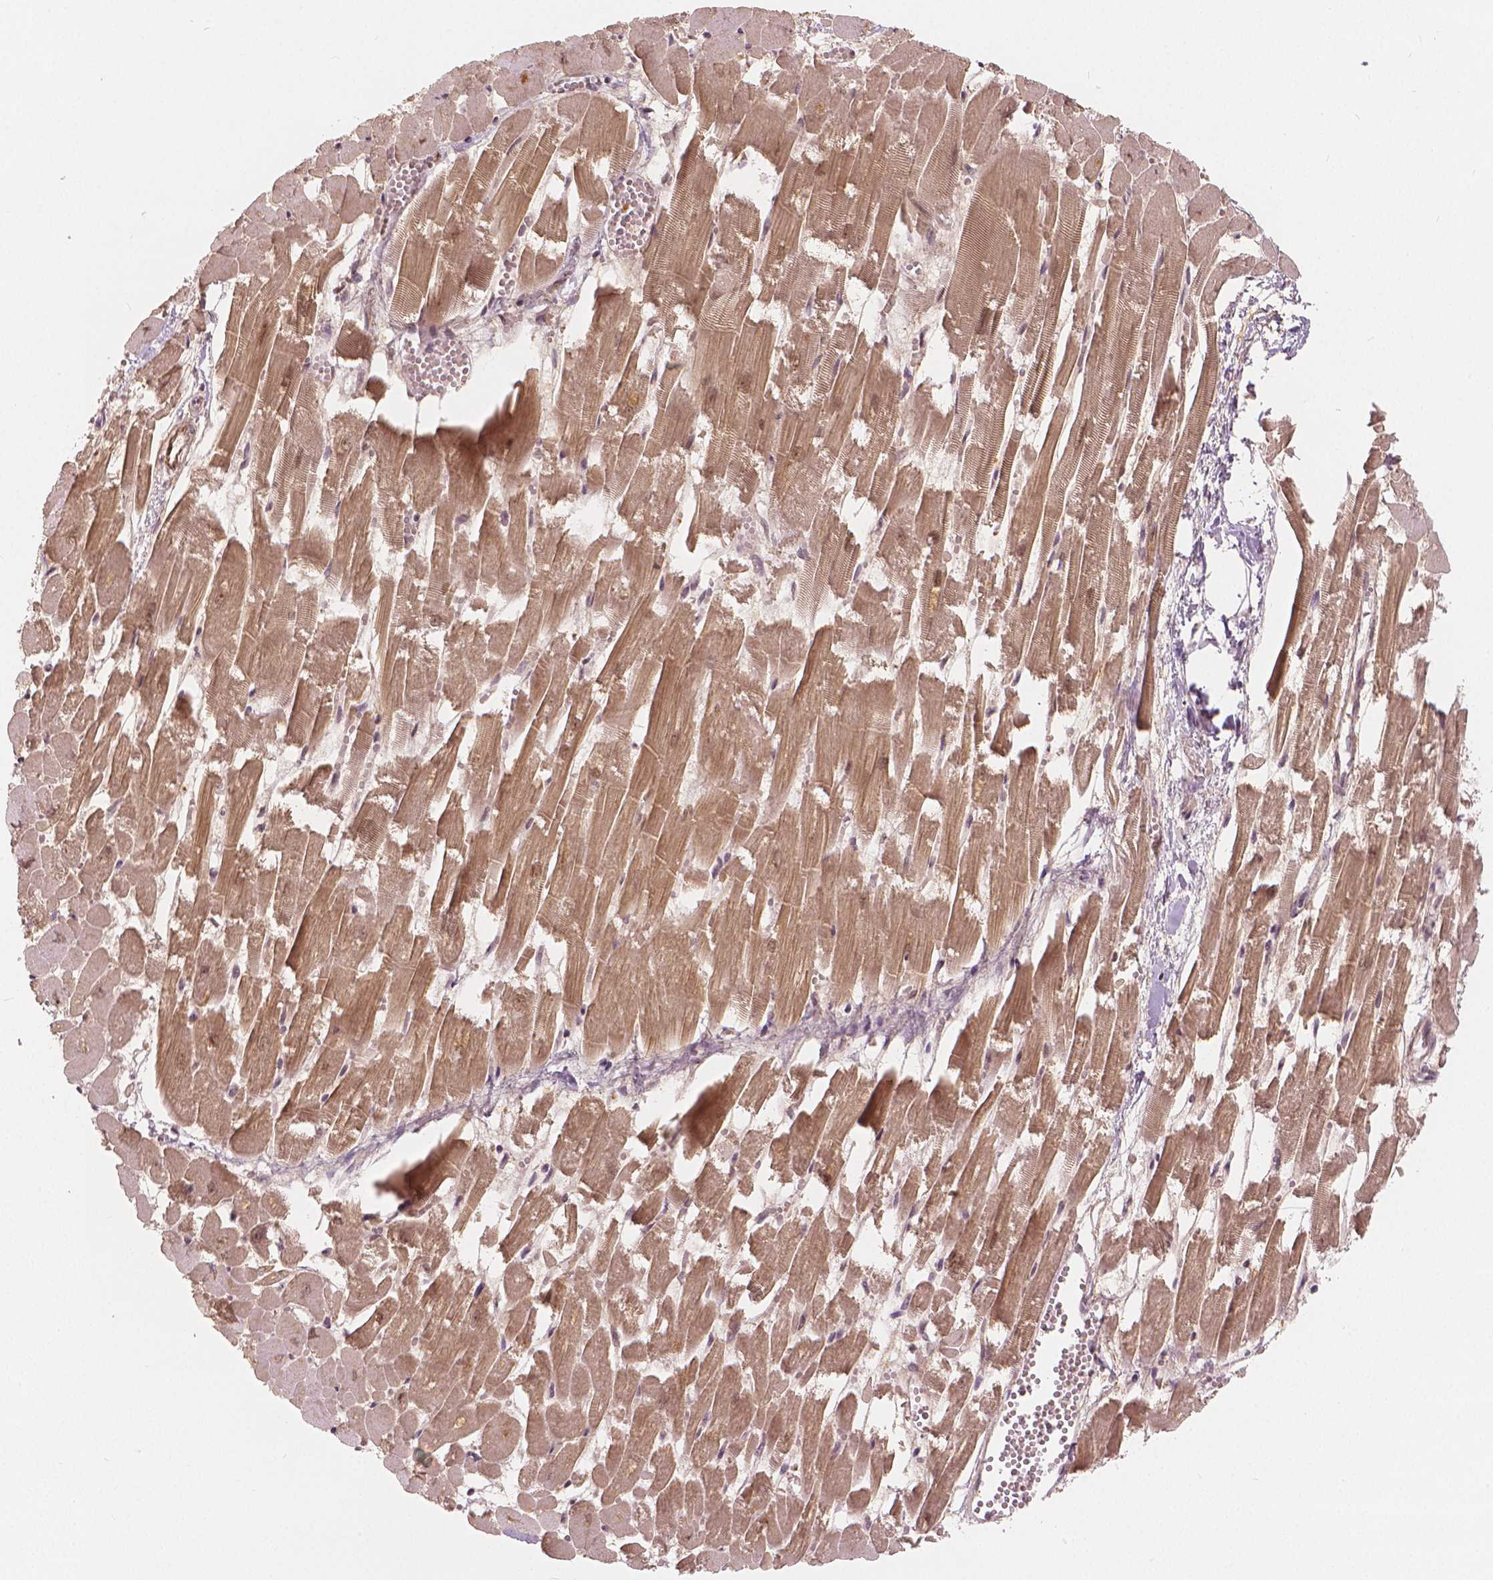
{"staining": {"intensity": "moderate", "quantity": "25%-75%", "location": "nuclear"}, "tissue": "heart muscle", "cell_type": "Cardiomyocytes", "image_type": "normal", "snomed": [{"axis": "morphology", "description": "Normal tissue, NOS"}, {"axis": "topography", "description": "Heart"}], "caption": "Immunohistochemistry (IHC) of unremarkable human heart muscle exhibits medium levels of moderate nuclear expression in approximately 25%-75% of cardiomyocytes.", "gene": "NSD2", "patient": {"sex": "female", "age": 52}}